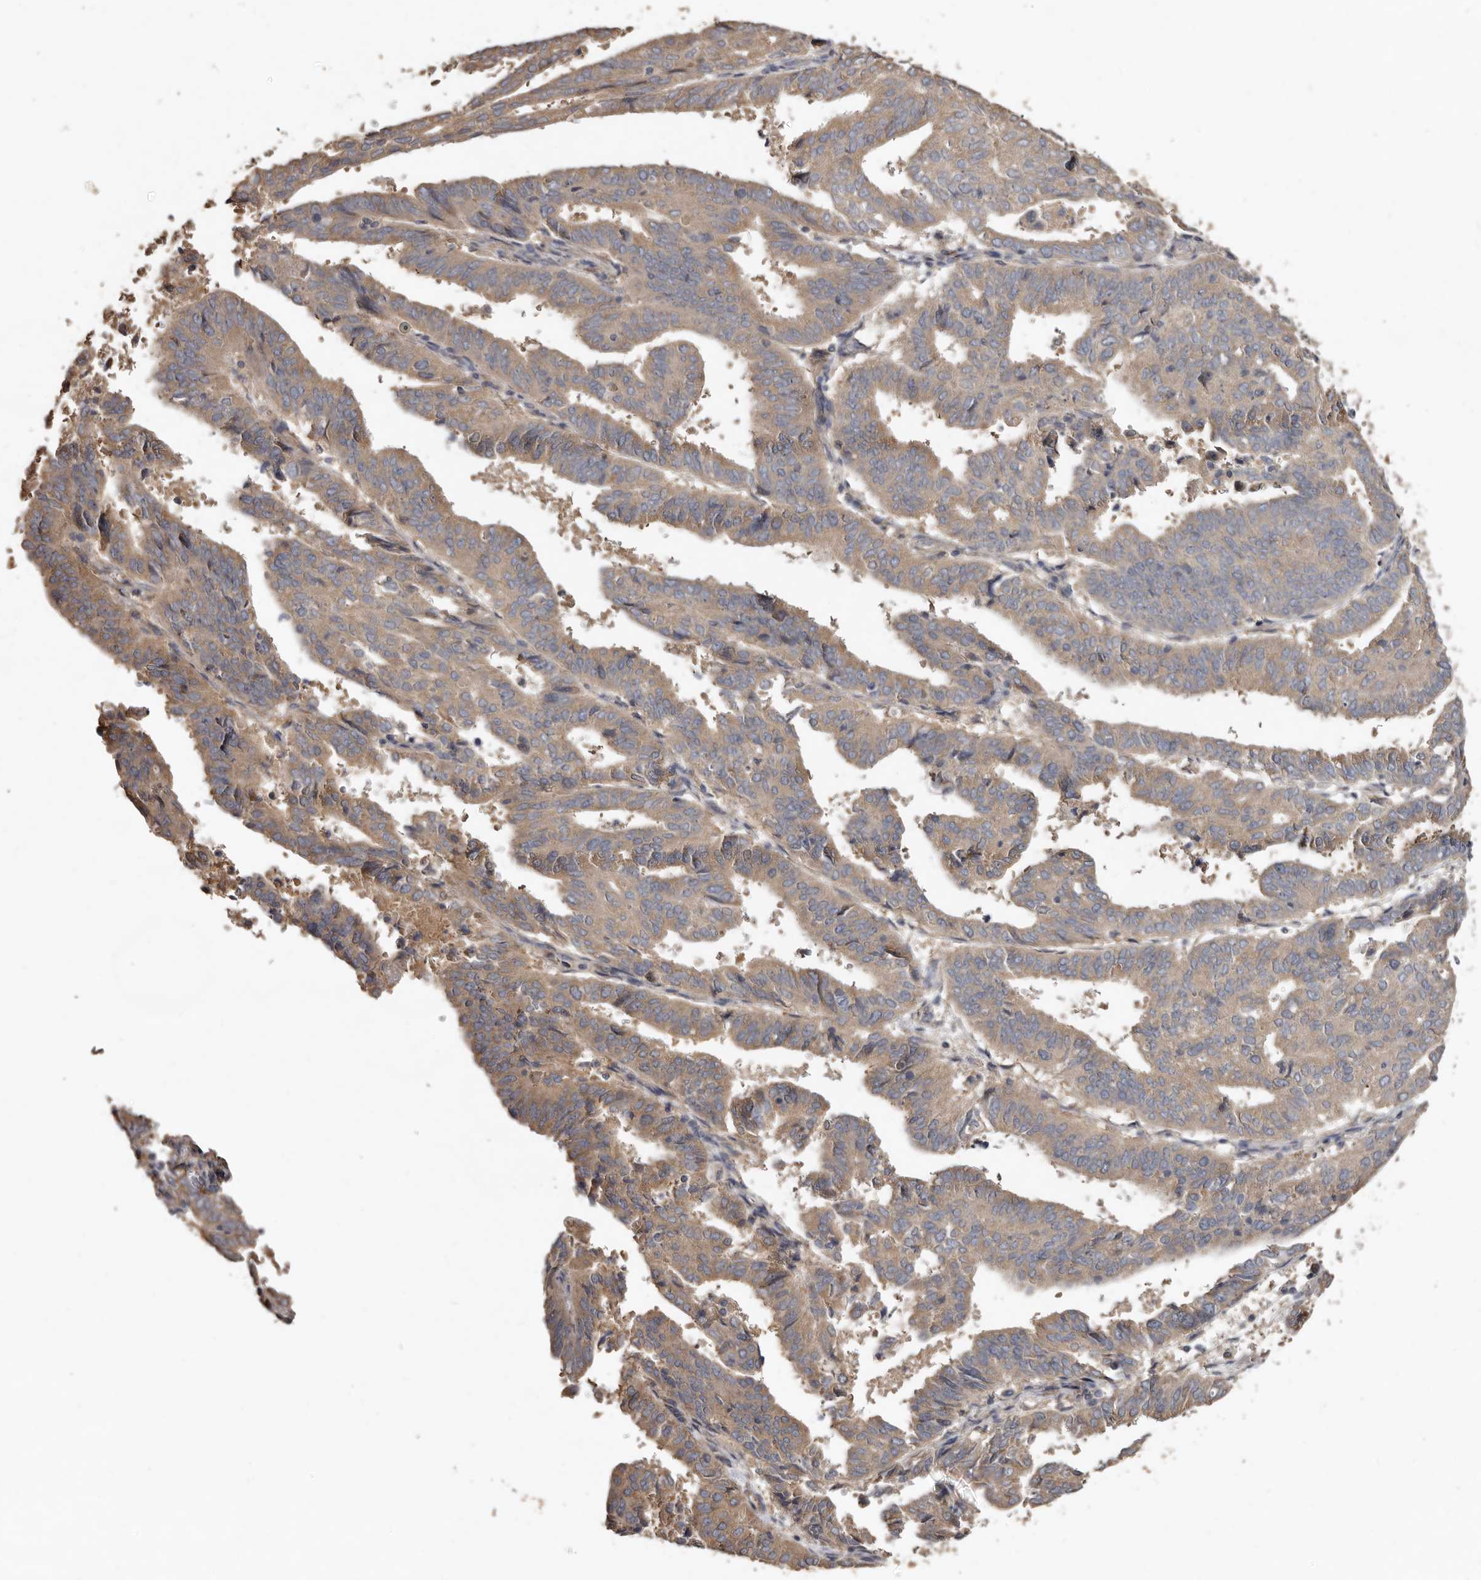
{"staining": {"intensity": "moderate", "quantity": ">75%", "location": "cytoplasmic/membranous"}, "tissue": "endometrial cancer", "cell_type": "Tumor cells", "image_type": "cancer", "snomed": [{"axis": "morphology", "description": "Adenocarcinoma, NOS"}, {"axis": "topography", "description": "Uterus"}], "caption": "Human endometrial cancer stained for a protein (brown) displays moderate cytoplasmic/membranous positive expression in approximately >75% of tumor cells.", "gene": "FLCN", "patient": {"sex": "female", "age": 77}}